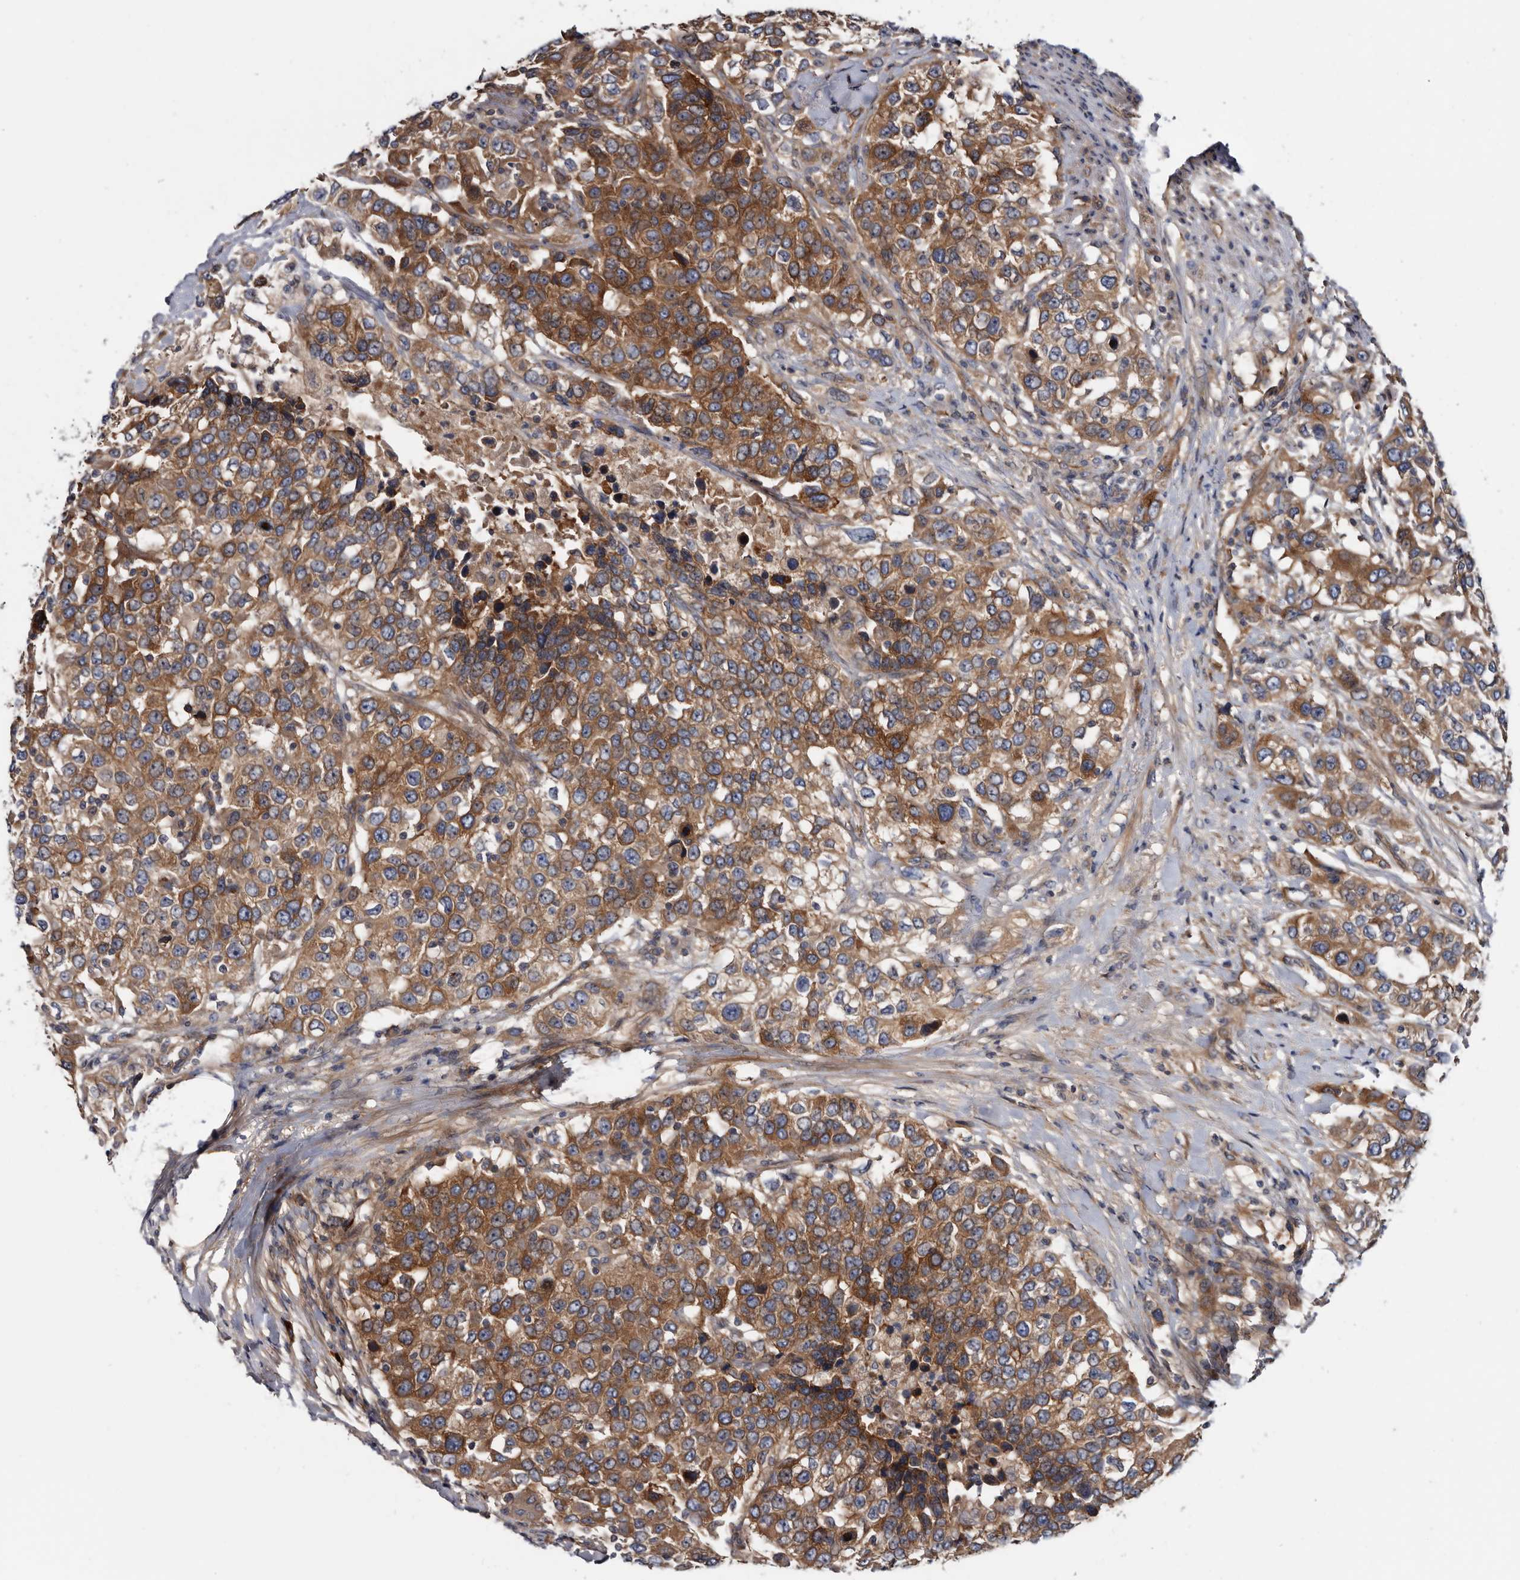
{"staining": {"intensity": "moderate", "quantity": ">75%", "location": "cytoplasmic/membranous"}, "tissue": "urothelial cancer", "cell_type": "Tumor cells", "image_type": "cancer", "snomed": [{"axis": "morphology", "description": "Urothelial carcinoma, High grade"}, {"axis": "topography", "description": "Urinary bladder"}], "caption": "Urothelial cancer stained with DAB (3,3'-diaminobenzidine) immunohistochemistry shows medium levels of moderate cytoplasmic/membranous expression in approximately >75% of tumor cells.", "gene": "TSPAN17", "patient": {"sex": "female", "age": 80}}